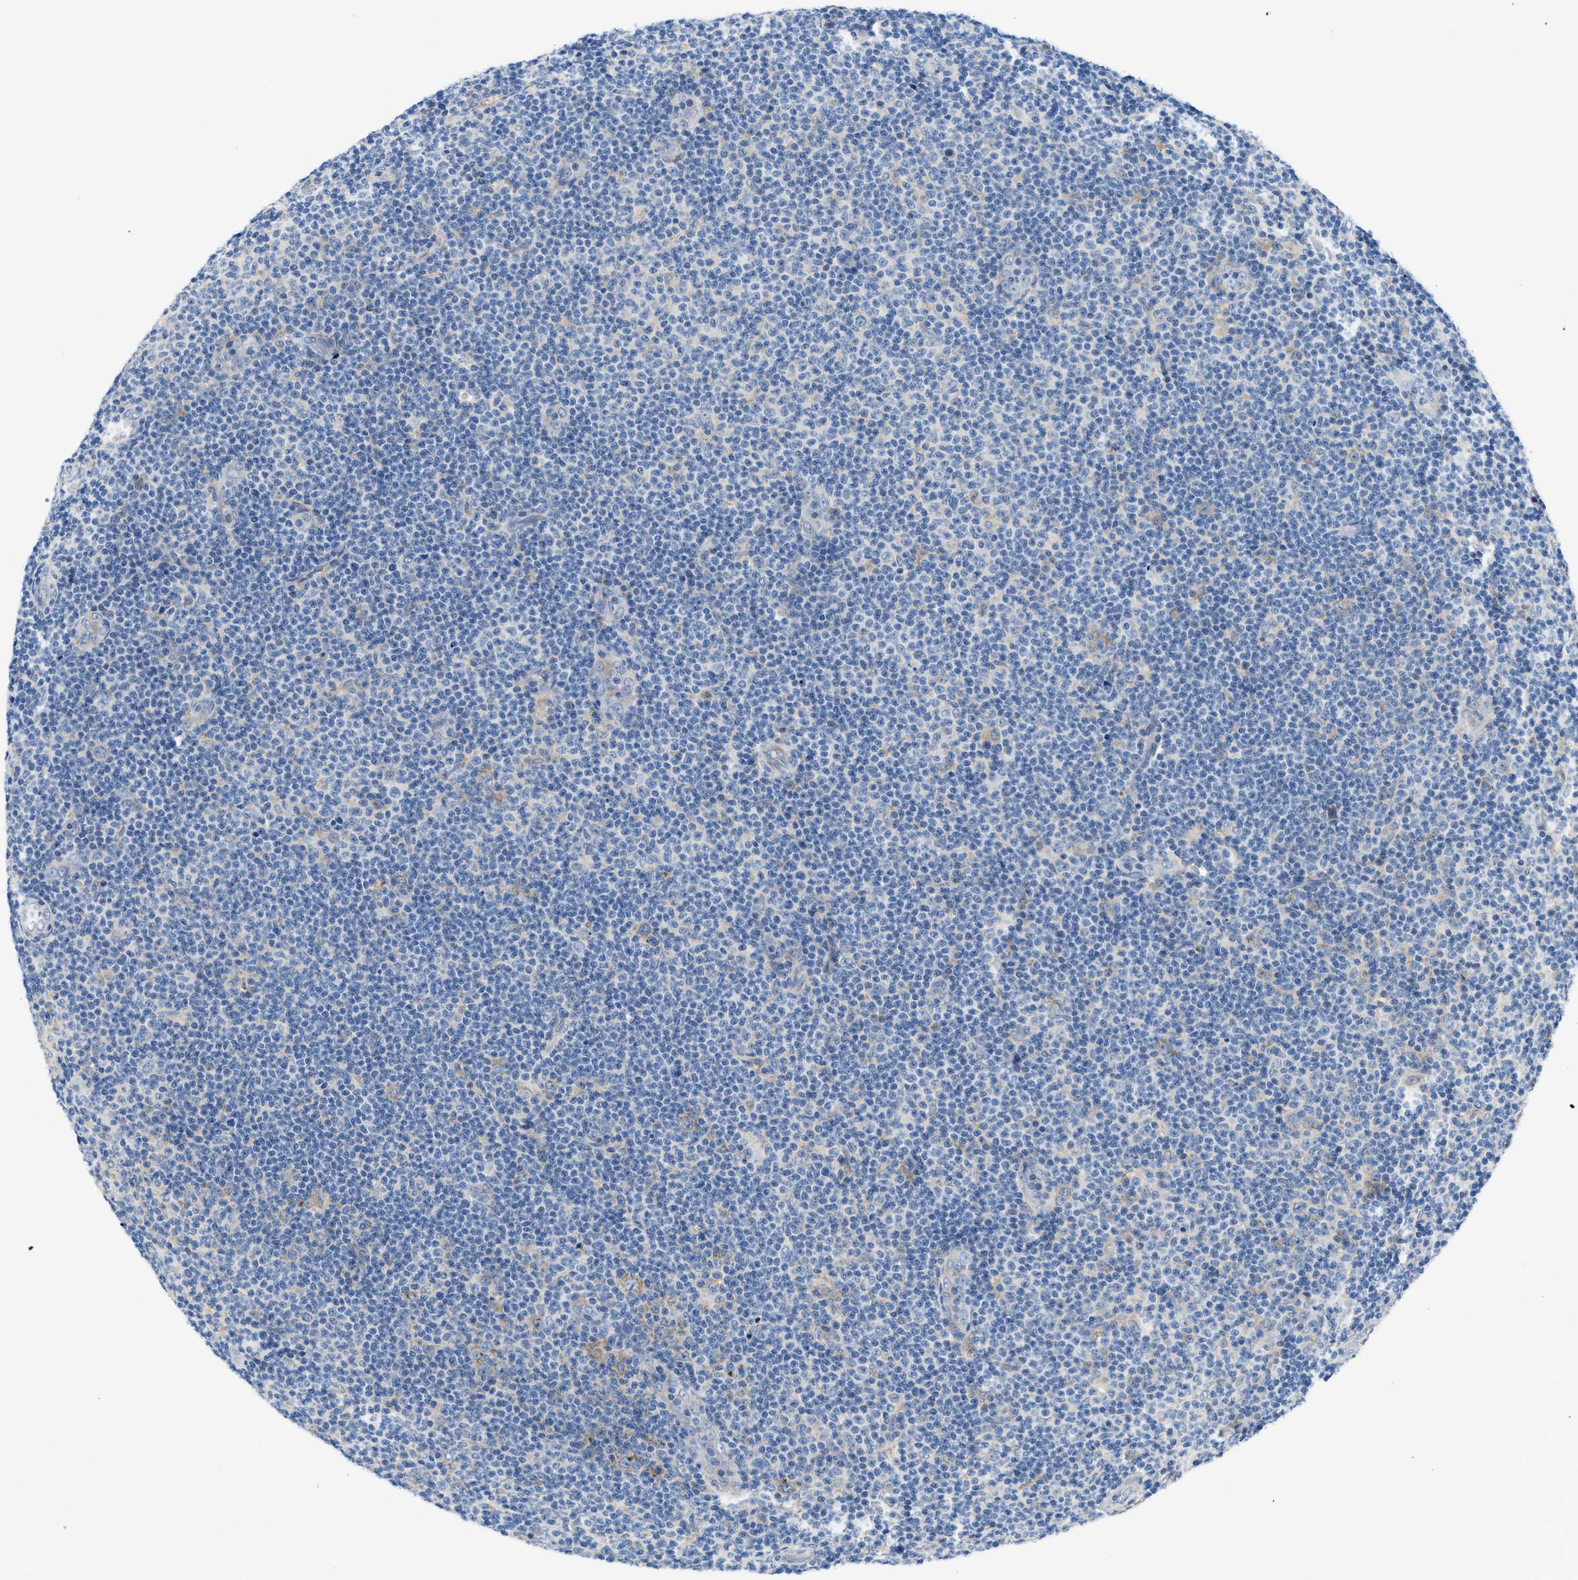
{"staining": {"intensity": "negative", "quantity": "none", "location": "none"}, "tissue": "lymphoma", "cell_type": "Tumor cells", "image_type": "cancer", "snomed": [{"axis": "morphology", "description": "Malignant lymphoma, non-Hodgkin's type, Low grade"}, {"axis": "topography", "description": "Lymph node"}], "caption": "Protein analysis of lymphoma demonstrates no significant positivity in tumor cells. (DAB immunohistochemistry (IHC), high magnification).", "gene": "BNC2", "patient": {"sex": "male", "age": 83}}